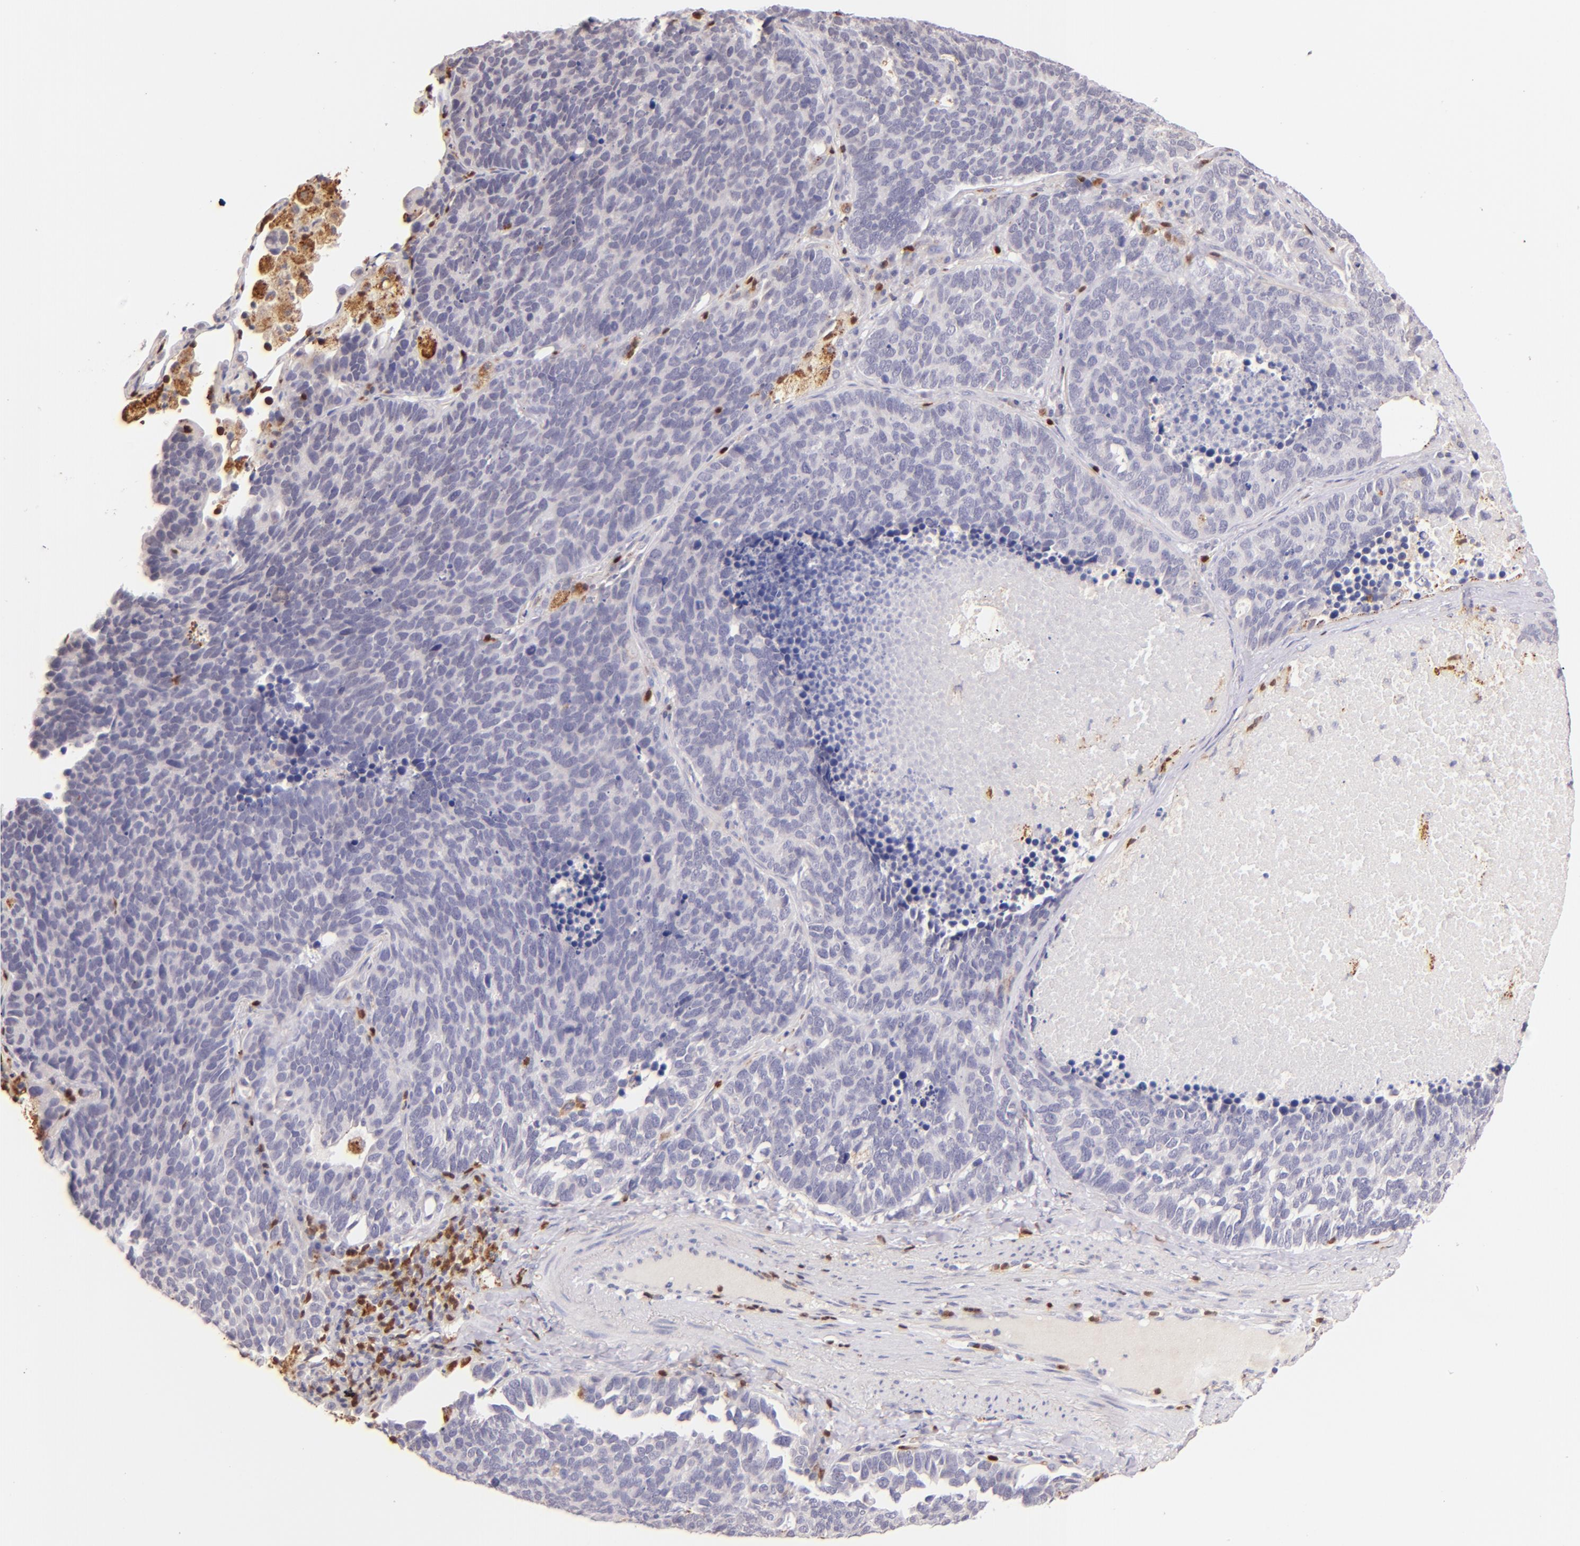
{"staining": {"intensity": "negative", "quantity": "none", "location": "none"}, "tissue": "lung cancer", "cell_type": "Tumor cells", "image_type": "cancer", "snomed": [{"axis": "morphology", "description": "Neoplasm, malignant, NOS"}, {"axis": "topography", "description": "Lung"}], "caption": "DAB immunohistochemical staining of human lung cancer demonstrates no significant staining in tumor cells.", "gene": "ZAP70", "patient": {"sex": "female", "age": 75}}